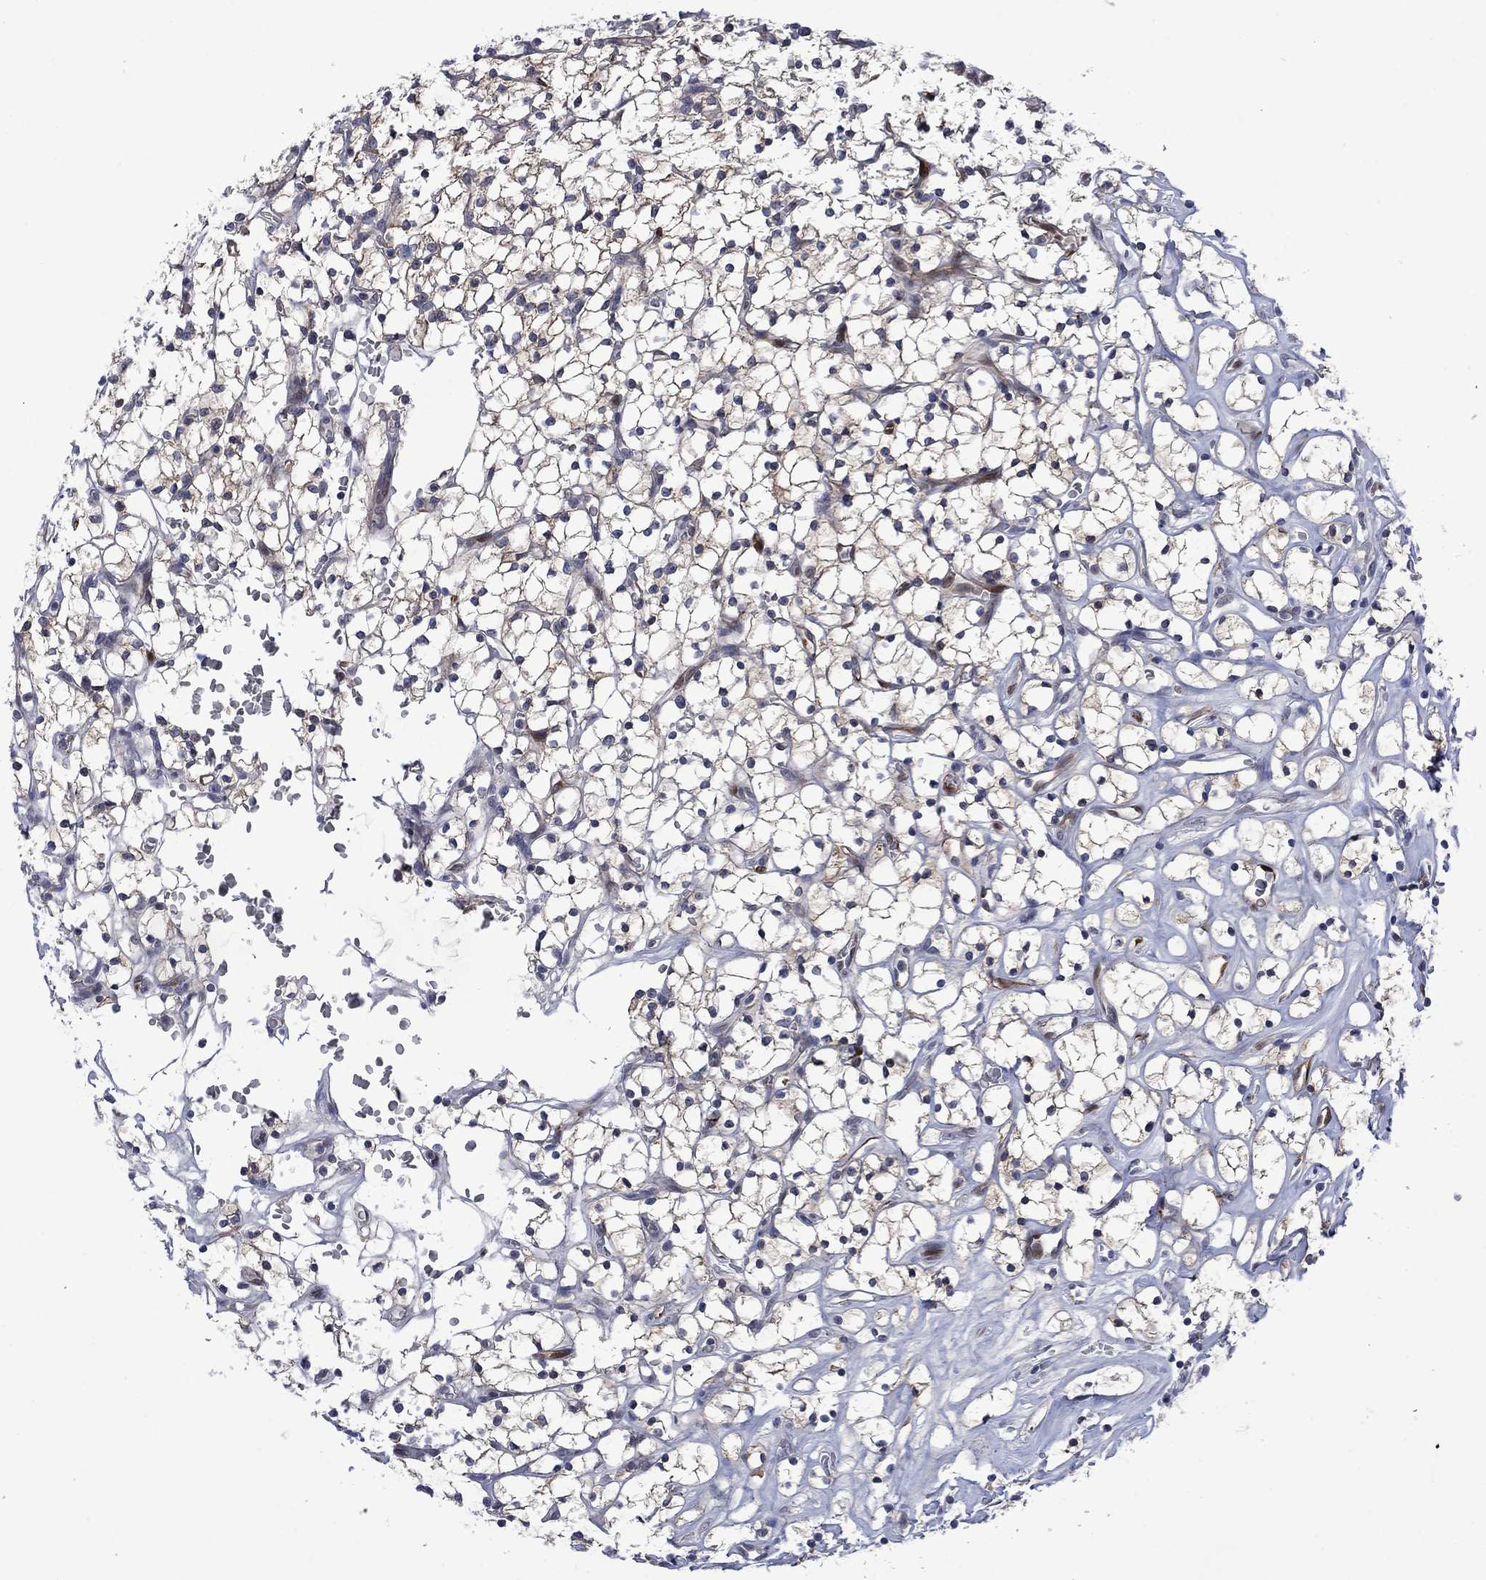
{"staining": {"intensity": "moderate", "quantity": "25%-75%", "location": "cytoplasmic/membranous"}, "tissue": "renal cancer", "cell_type": "Tumor cells", "image_type": "cancer", "snomed": [{"axis": "morphology", "description": "Adenocarcinoma, NOS"}, {"axis": "topography", "description": "Kidney"}], "caption": "Immunohistochemical staining of adenocarcinoma (renal) shows moderate cytoplasmic/membranous protein expression in about 25%-75% of tumor cells. Using DAB (brown) and hematoxylin (blue) stains, captured at high magnification using brightfield microscopy.", "gene": "AGL", "patient": {"sex": "female", "age": 64}}